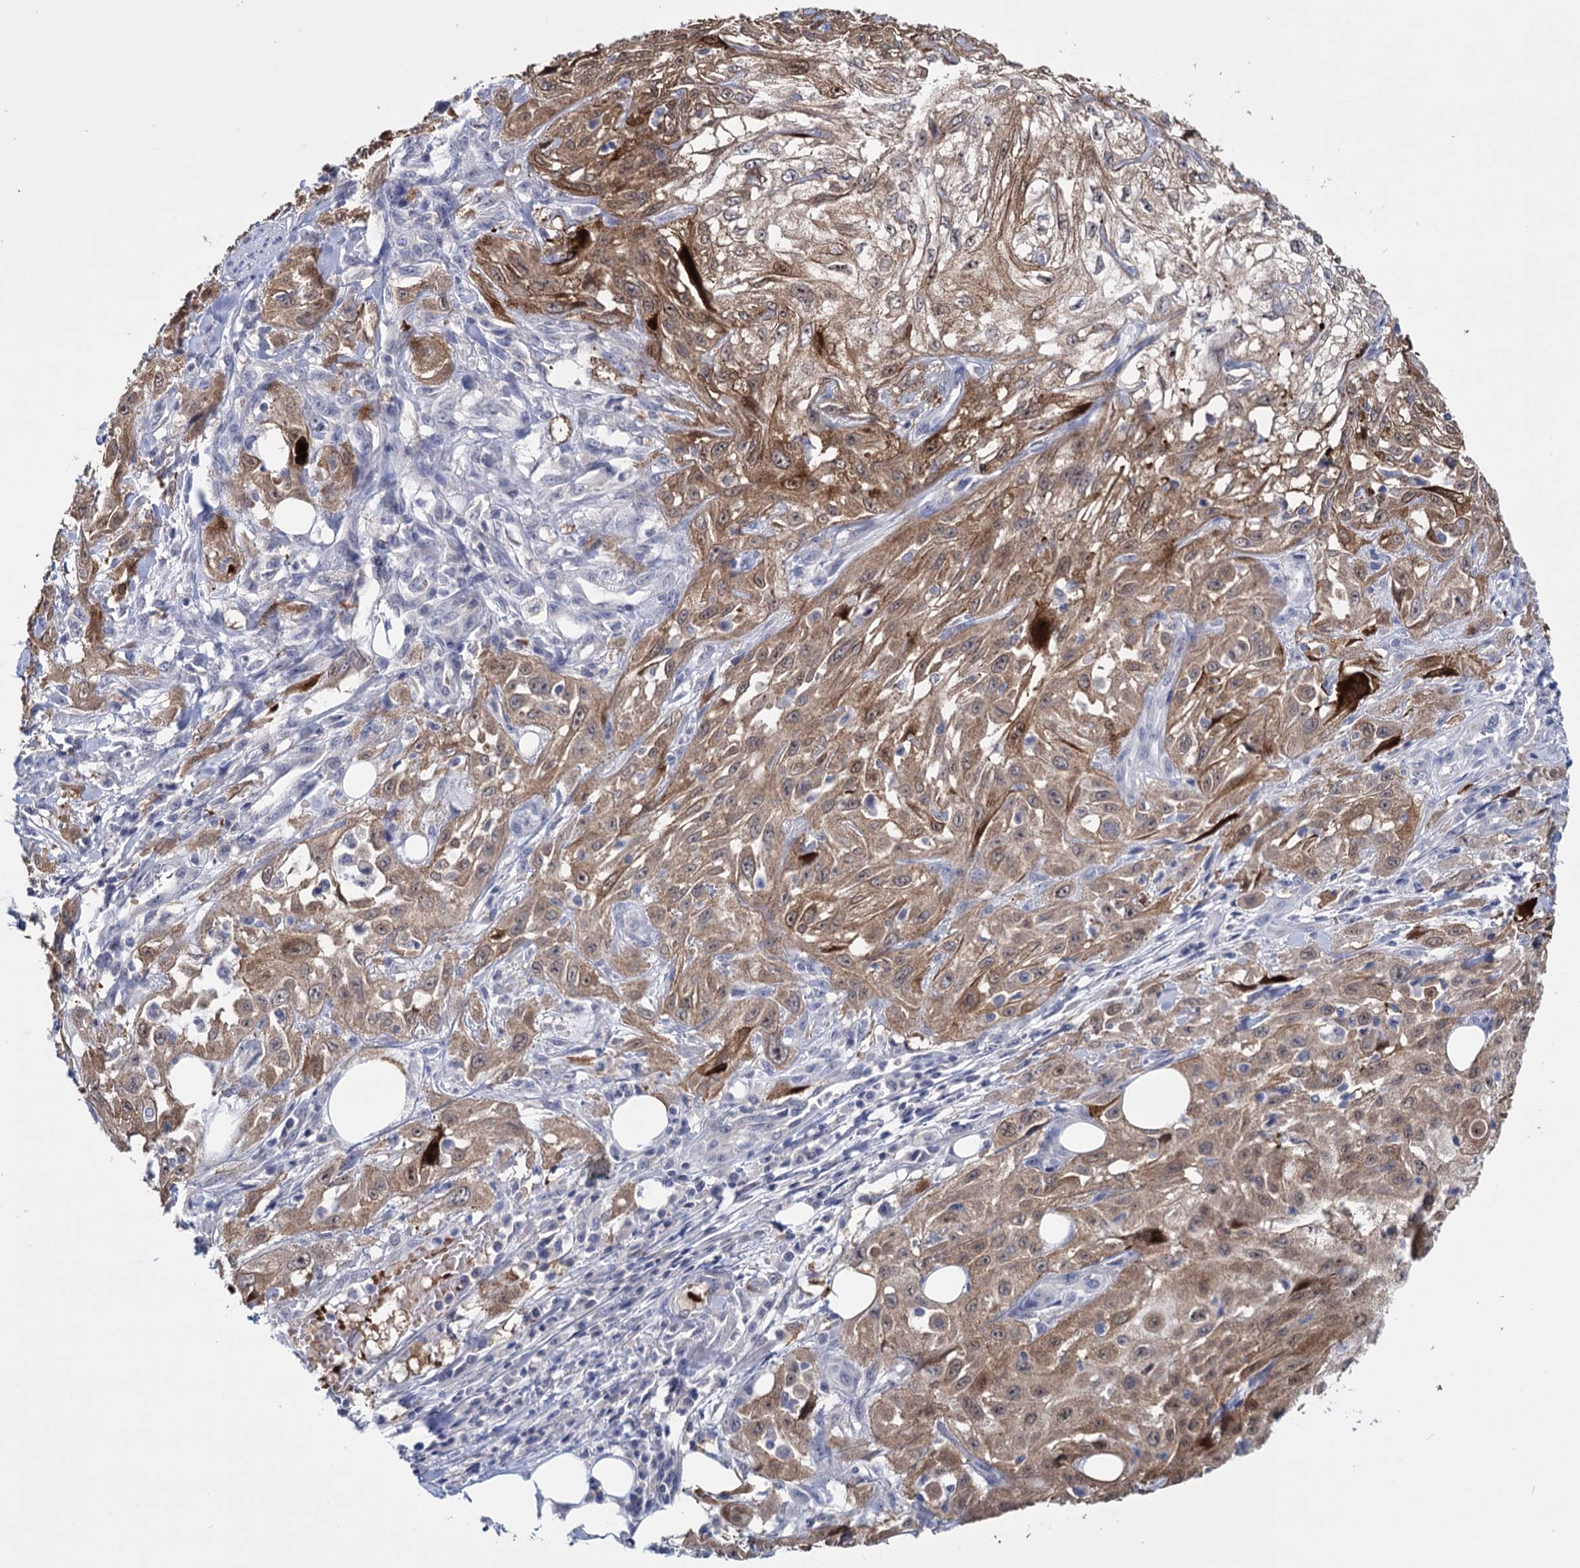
{"staining": {"intensity": "moderate", "quantity": ">75%", "location": "cytoplasmic/membranous,nuclear"}, "tissue": "skin cancer", "cell_type": "Tumor cells", "image_type": "cancer", "snomed": [{"axis": "morphology", "description": "Squamous cell carcinoma, NOS"}, {"axis": "morphology", "description": "Squamous cell carcinoma, metastatic, NOS"}, {"axis": "topography", "description": "Skin"}, {"axis": "topography", "description": "Lymph node"}], "caption": "This histopathology image shows IHC staining of skin metastatic squamous cell carcinoma, with medium moderate cytoplasmic/membranous and nuclear staining in about >75% of tumor cells.", "gene": "SFN", "patient": {"sex": "male", "age": 75}}